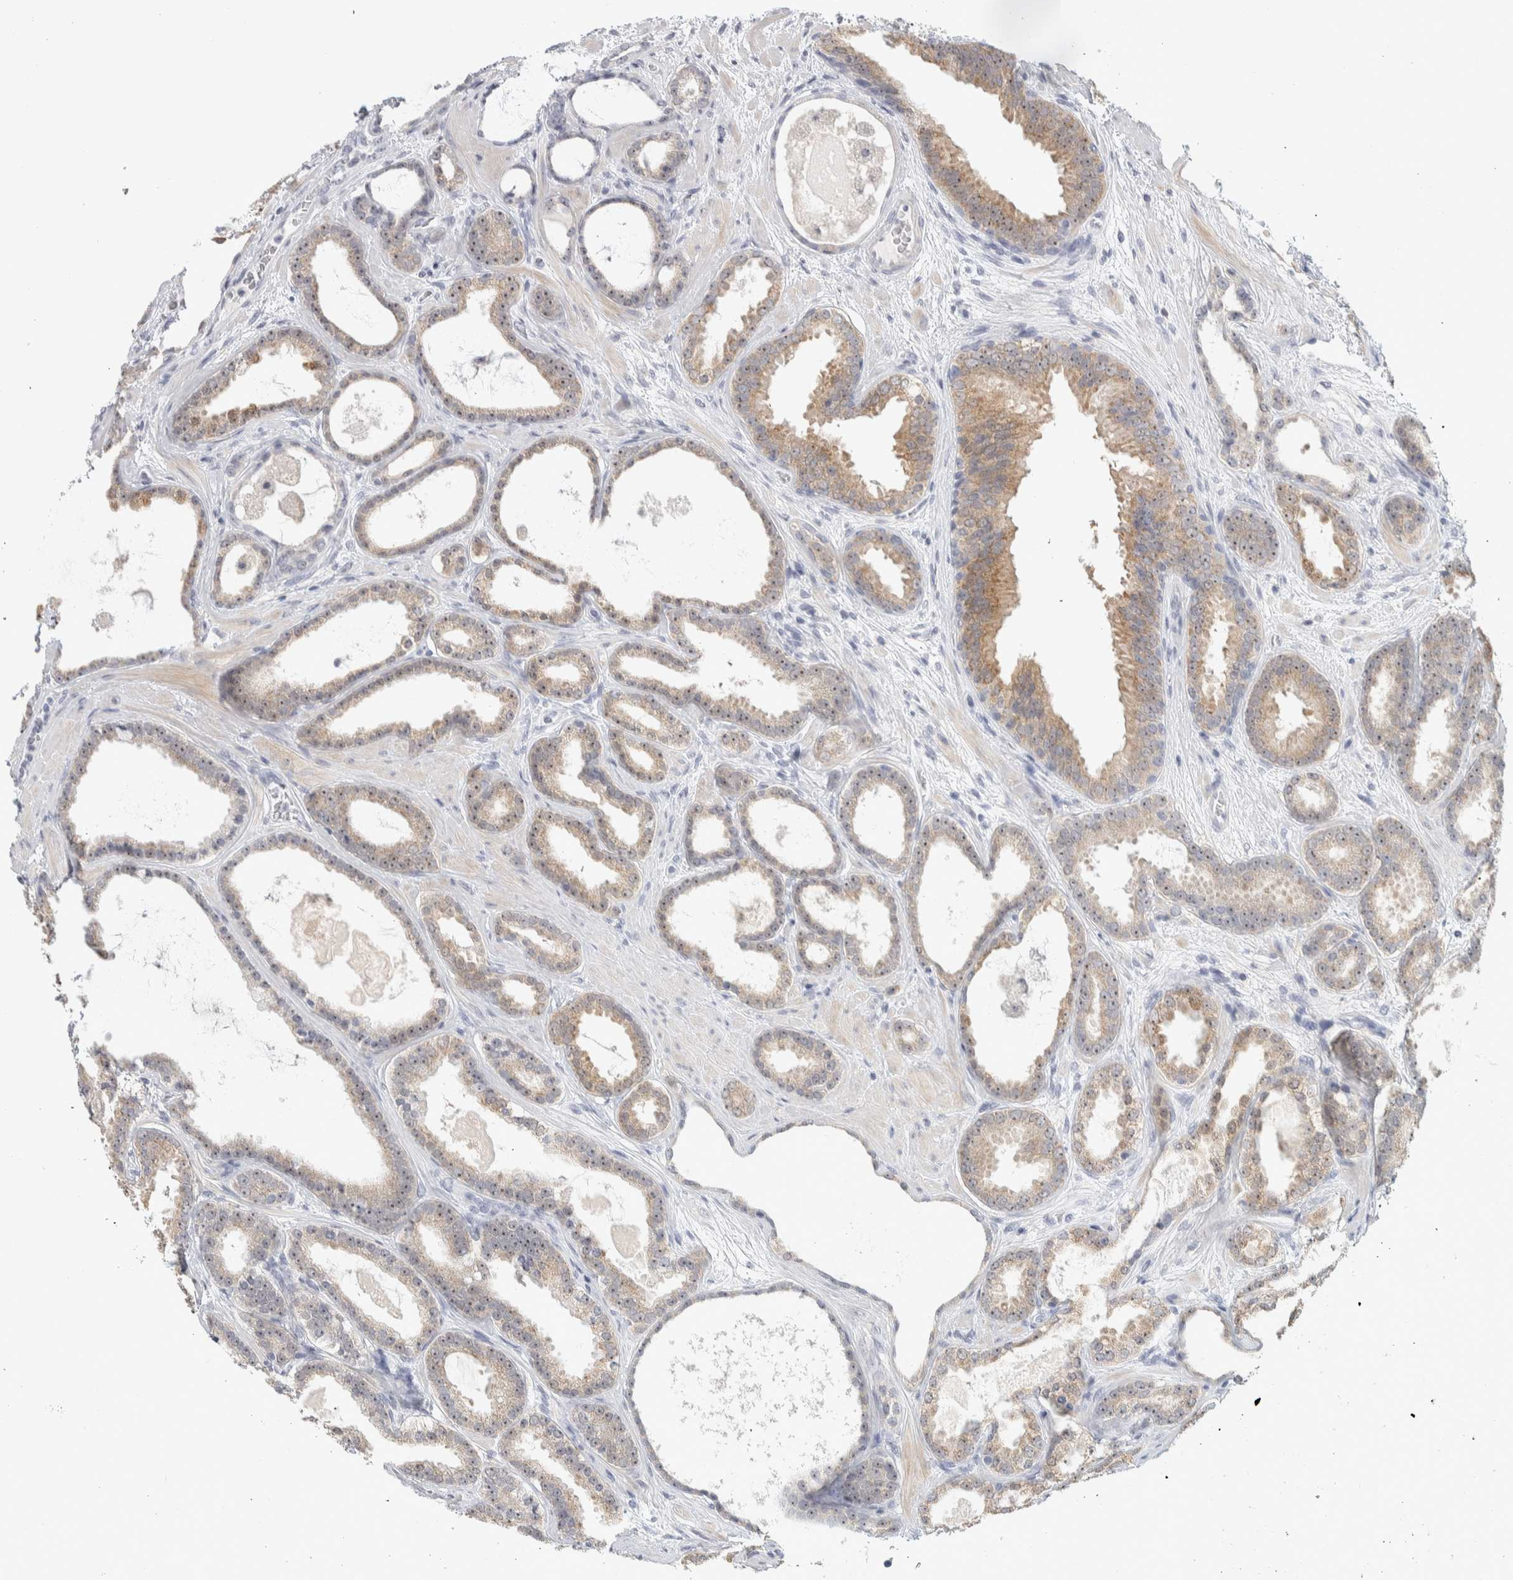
{"staining": {"intensity": "moderate", "quantity": ">75%", "location": "cytoplasmic/membranous,nuclear"}, "tissue": "prostate cancer", "cell_type": "Tumor cells", "image_type": "cancer", "snomed": [{"axis": "morphology", "description": "Adenocarcinoma, High grade"}, {"axis": "topography", "description": "Prostate"}], "caption": "The micrograph demonstrates immunohistochemical staining of prostate adenocarcinoma (high-grade). There is moderate cytoplasmic/membranous and nuclear positivity is present in approximately >75% of tumor cells.", "gene": "DCXR", "patient": {"sex": "male", "age": 60}}